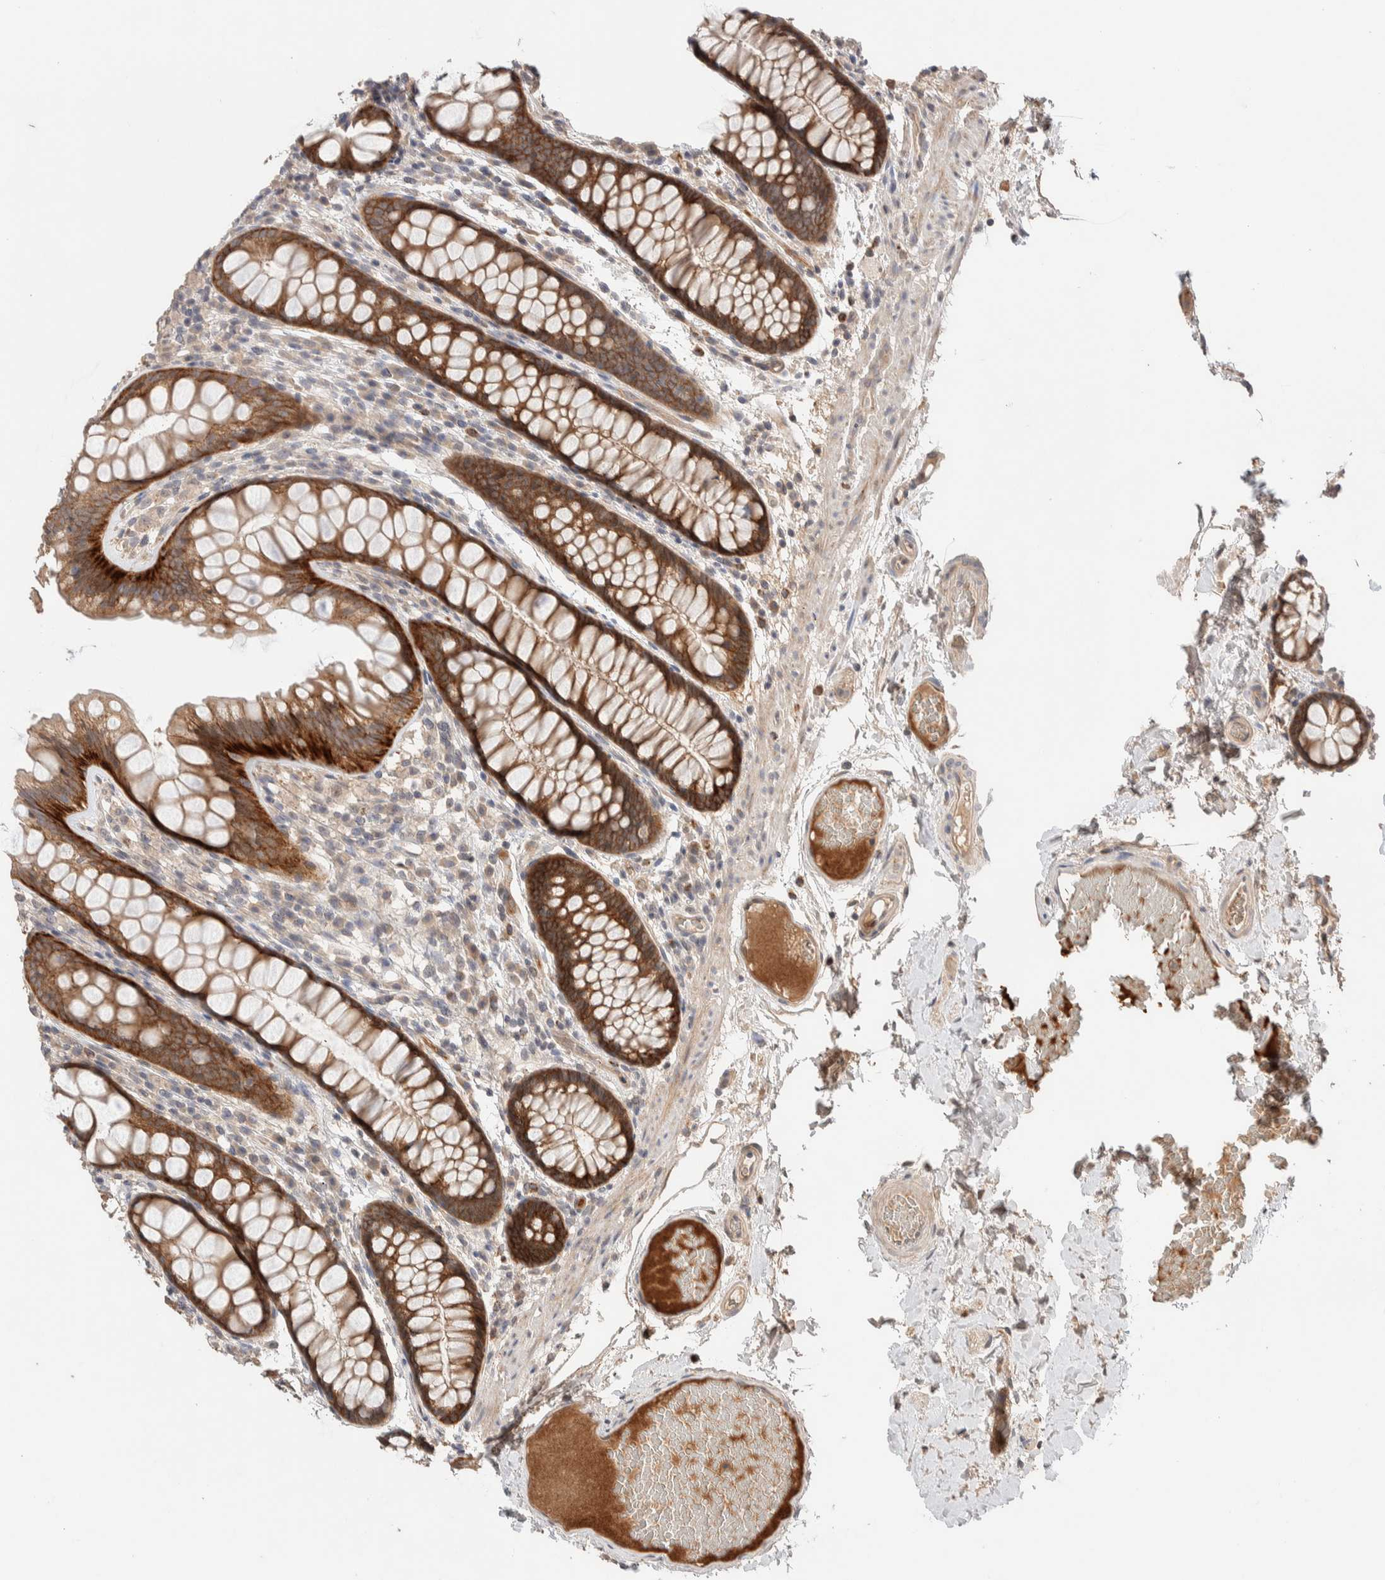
{"staining": {"intensity": "moderate", "quantity": ">75%", "location": "cytoplasmic/membranous"}, "tissue": "colon", "cell_type": "Endothelial cells", "image_type": "normal", "snomed": [{"axis": "morphology", "description": "Normal tissue, NOS"}, {"axis": "topography", "description": "Colon"}], "caption": "Moderate cytoplasmic/membranous positivity for a protein is present in about >75% of endothelial cells of normal colon using immunohistochemistry.", "gene": "CASK", "patient": {"sex": "female", "age": 56}}